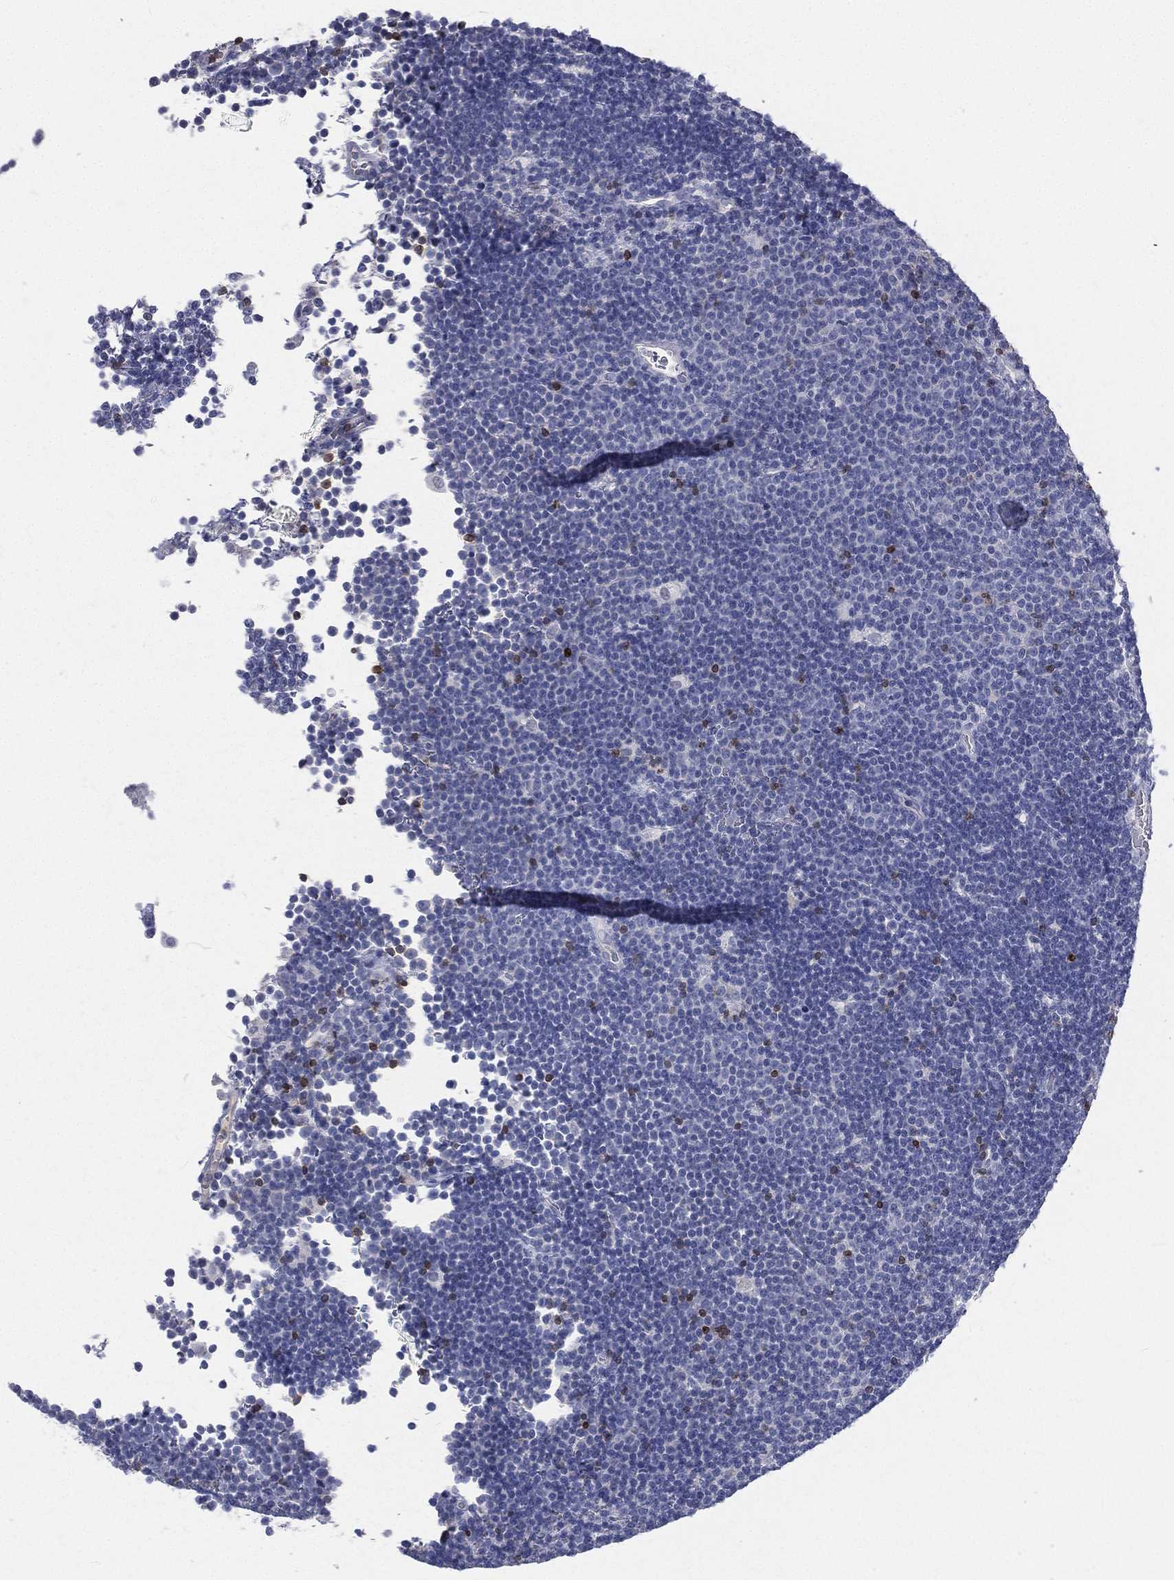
{"staining": {"intensity": "negative", "quantity": "none", "location": "none"}, "tissue": "lymphoma", "cell_type": "Tumor cells", "image_type": "cancer", "snomed": [{"axis": "morphology", "description": "Malignant lymphoma, non-Hodgkin's type, Low grade"}, {"axis": "topography", "description": "Brain"}], "caption": "The image exhibits no significant expression in tumor cells of lymphoma.", "gene": "CD3D", "patient": {"sex": "female", "age": 66}}